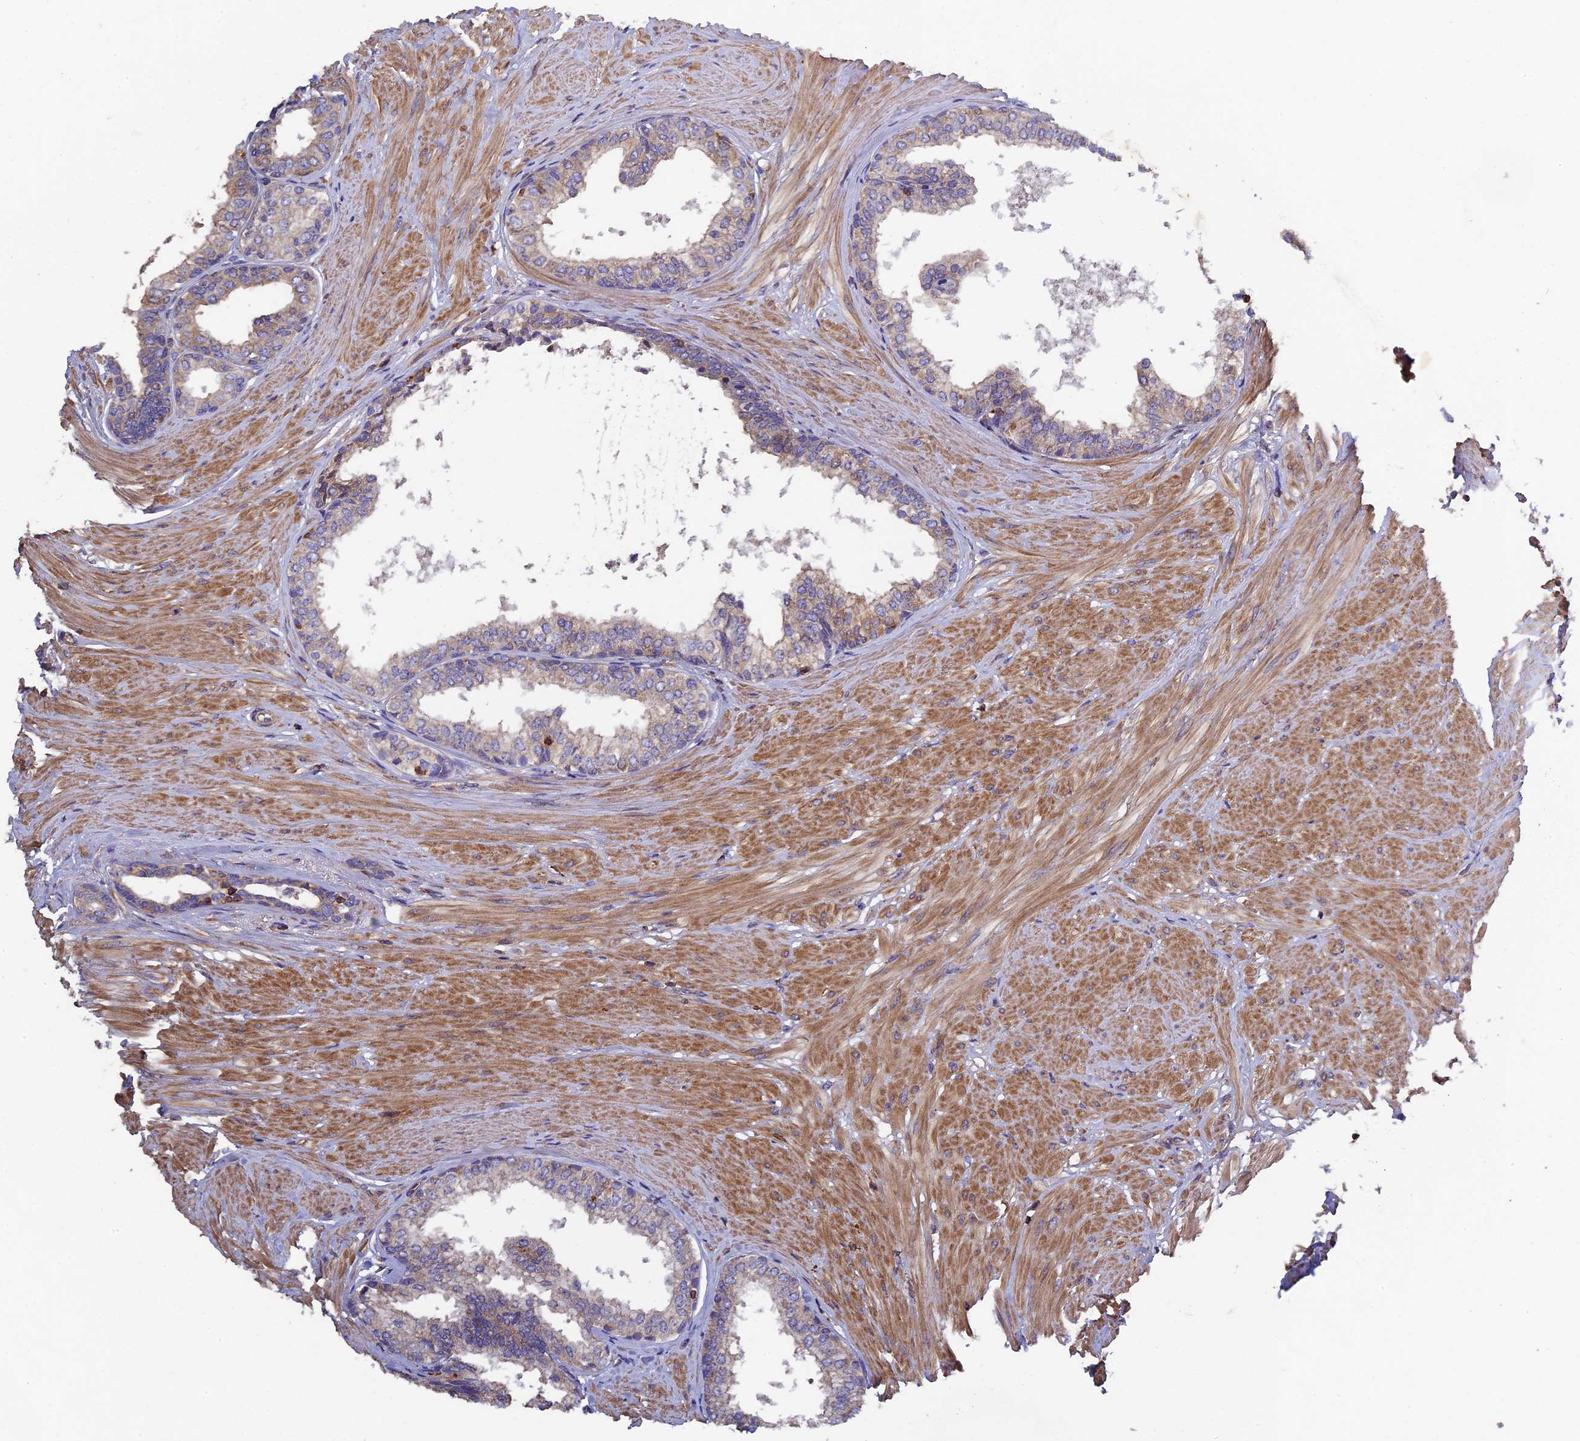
{"staining": {"intensity": "weak", "quantity": "<25%", "location": "cytoplasmic/membranous"}, "tissue": "prostate", "cell_type": "Glandular cells", "image_type": "normal", "snomed": [{"axis": "morphology", "description": "Normal tissue, NOS"}, {"axis": "topography", "description": "Prostate"}], "caption": "Unremarkable prostate was stained to show a protein in brown. There is no significant expression in glandular cells.", "gene": "CCDC153", "patient": {"sex": "male", "age": 48}}